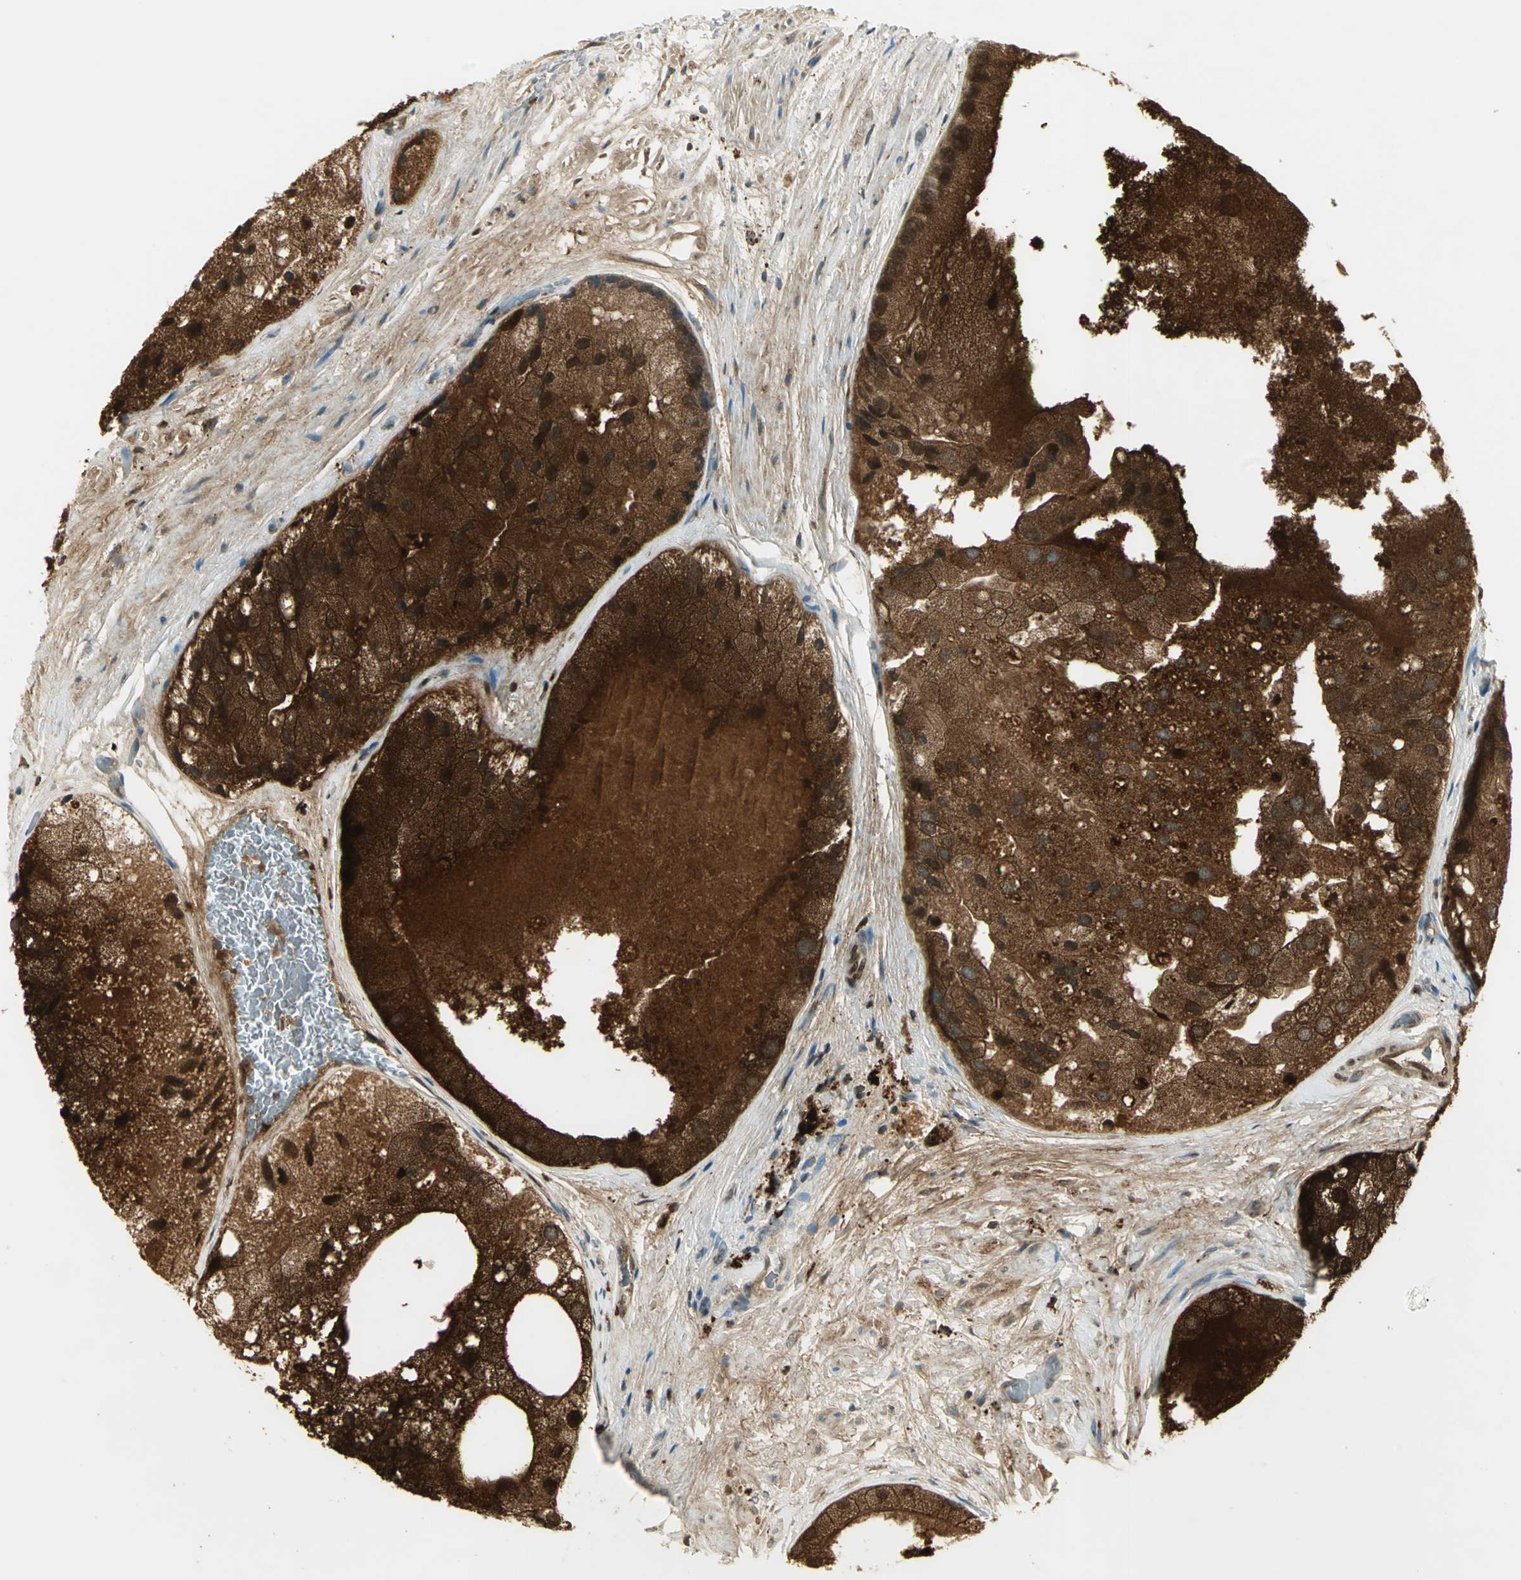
{"staining": {"intensity": "strong", "quantity": ">75%", "location": "cytoplasmic/membranous"}, "tissue": "prostate cancer", "cell_type": "Tumor cells", "image_type": "cancer", "snomed": [{"axis": "morphology", "description": "Adenocarcinoma, Low grade"}, {"axis": "topography", "description": "Prostate"}], "caption": "Immunohistochemistry (IHC) image of neoplastic tissue: human prostate low-grade adenocarcinoma stained using immunohistochemistry shows high levels of strong protein expression localized specifically in the cytoplasmic/membranous of tumor cells, appearing as a cytoplasmic/membranous brown color.", "gene": "ARSA", "patient": {"sex": "male", "age": 69}}